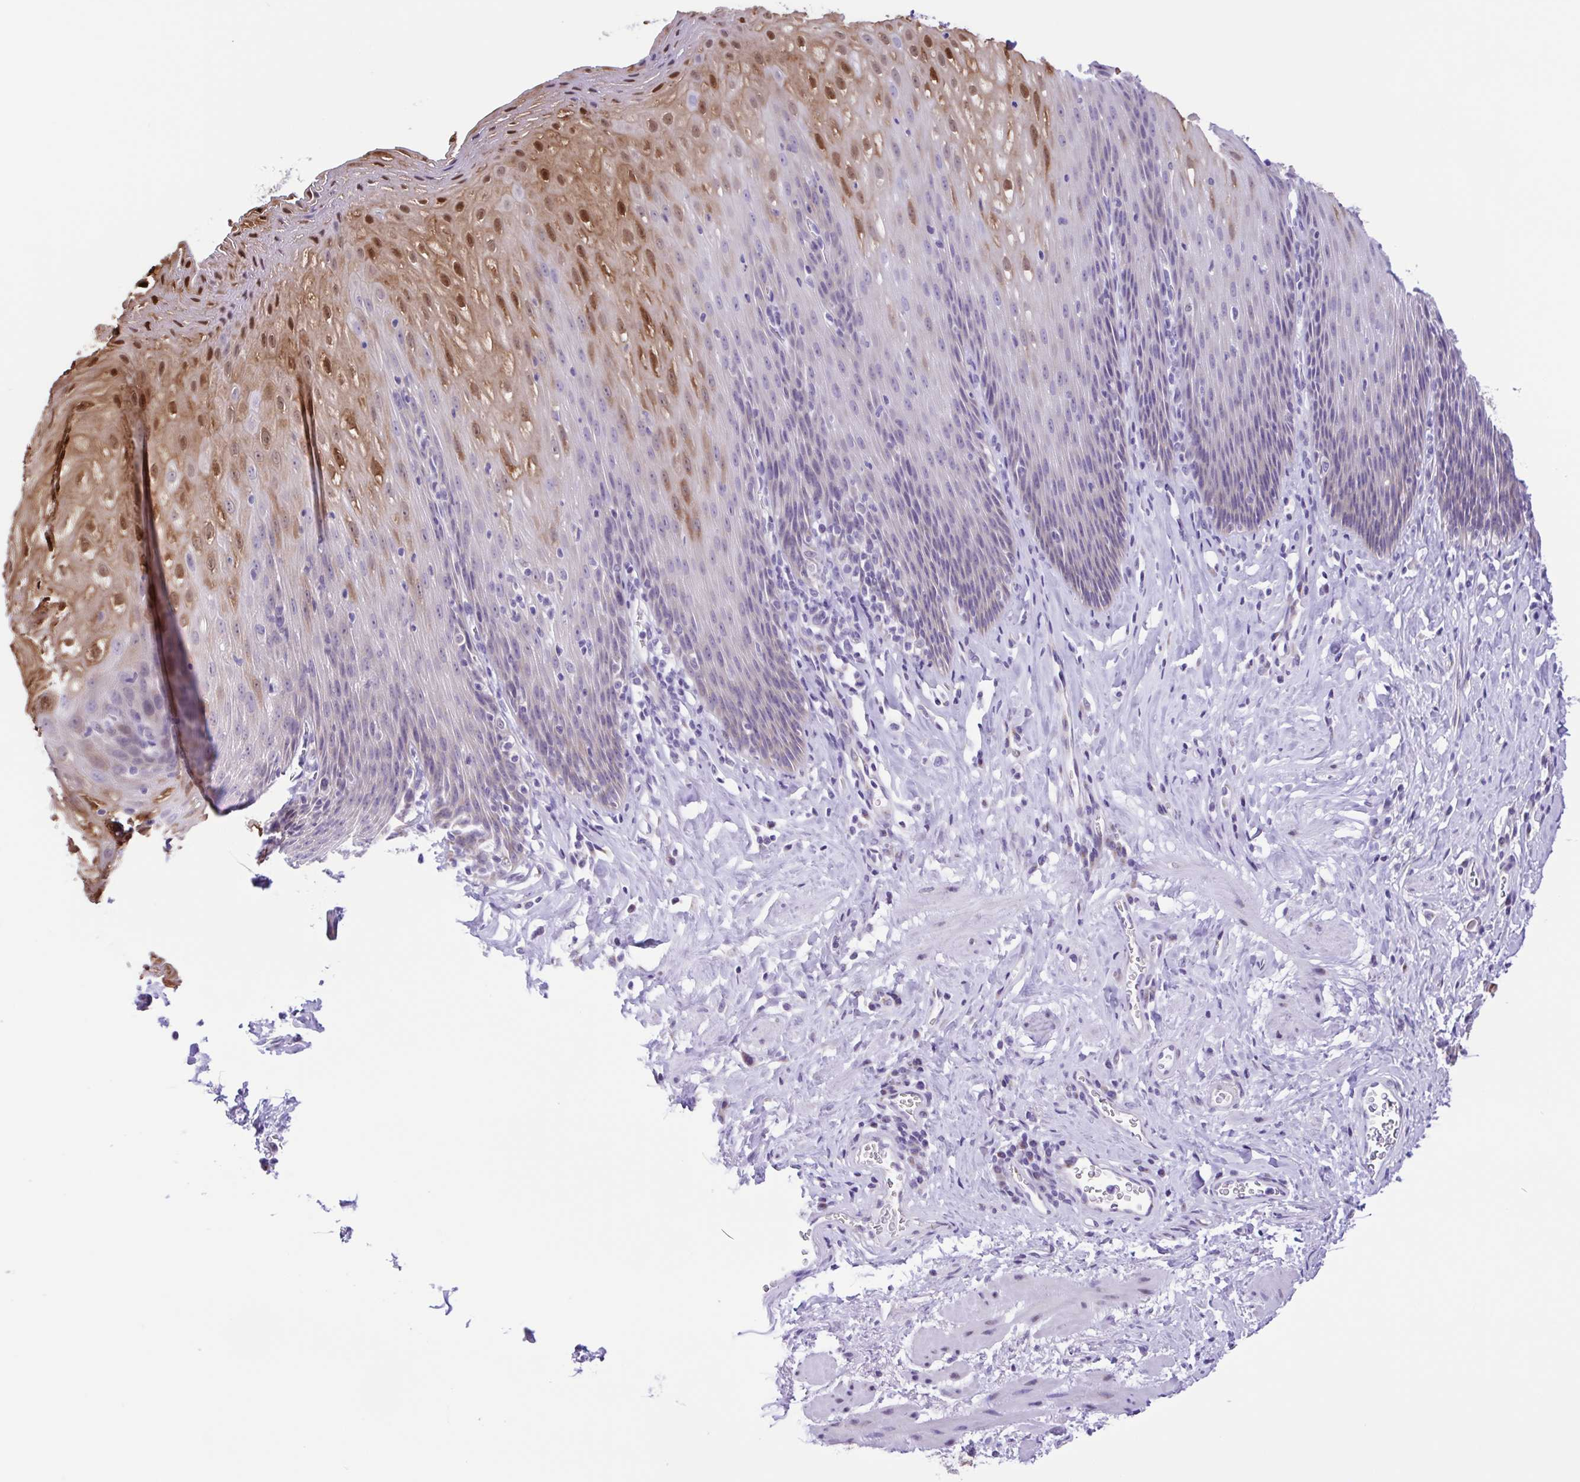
{"staining": {"intensity": "moderate", "quantity": "25%-75%", "location": "cytoplasmic/membranous,nuclear"}, "tissue": "esophagus", "cell_type": "Squamous epithelial cells", "image_type": "normal", "snomed": [{"axis": "morphology", "description": "Normal tissue, NOS"}, {"axis": "topography", "description": "Esophagus"}], "caption": "This histopathology image displays IHC staining of benign esophagus, with medium moderate cytoplasmic/membranous,nuclear positivity in approximately 25%-75% of squamous epithelial cells.", "gene": "ENSG00000286022", "patient": {"sex": "female", "age": 61}}